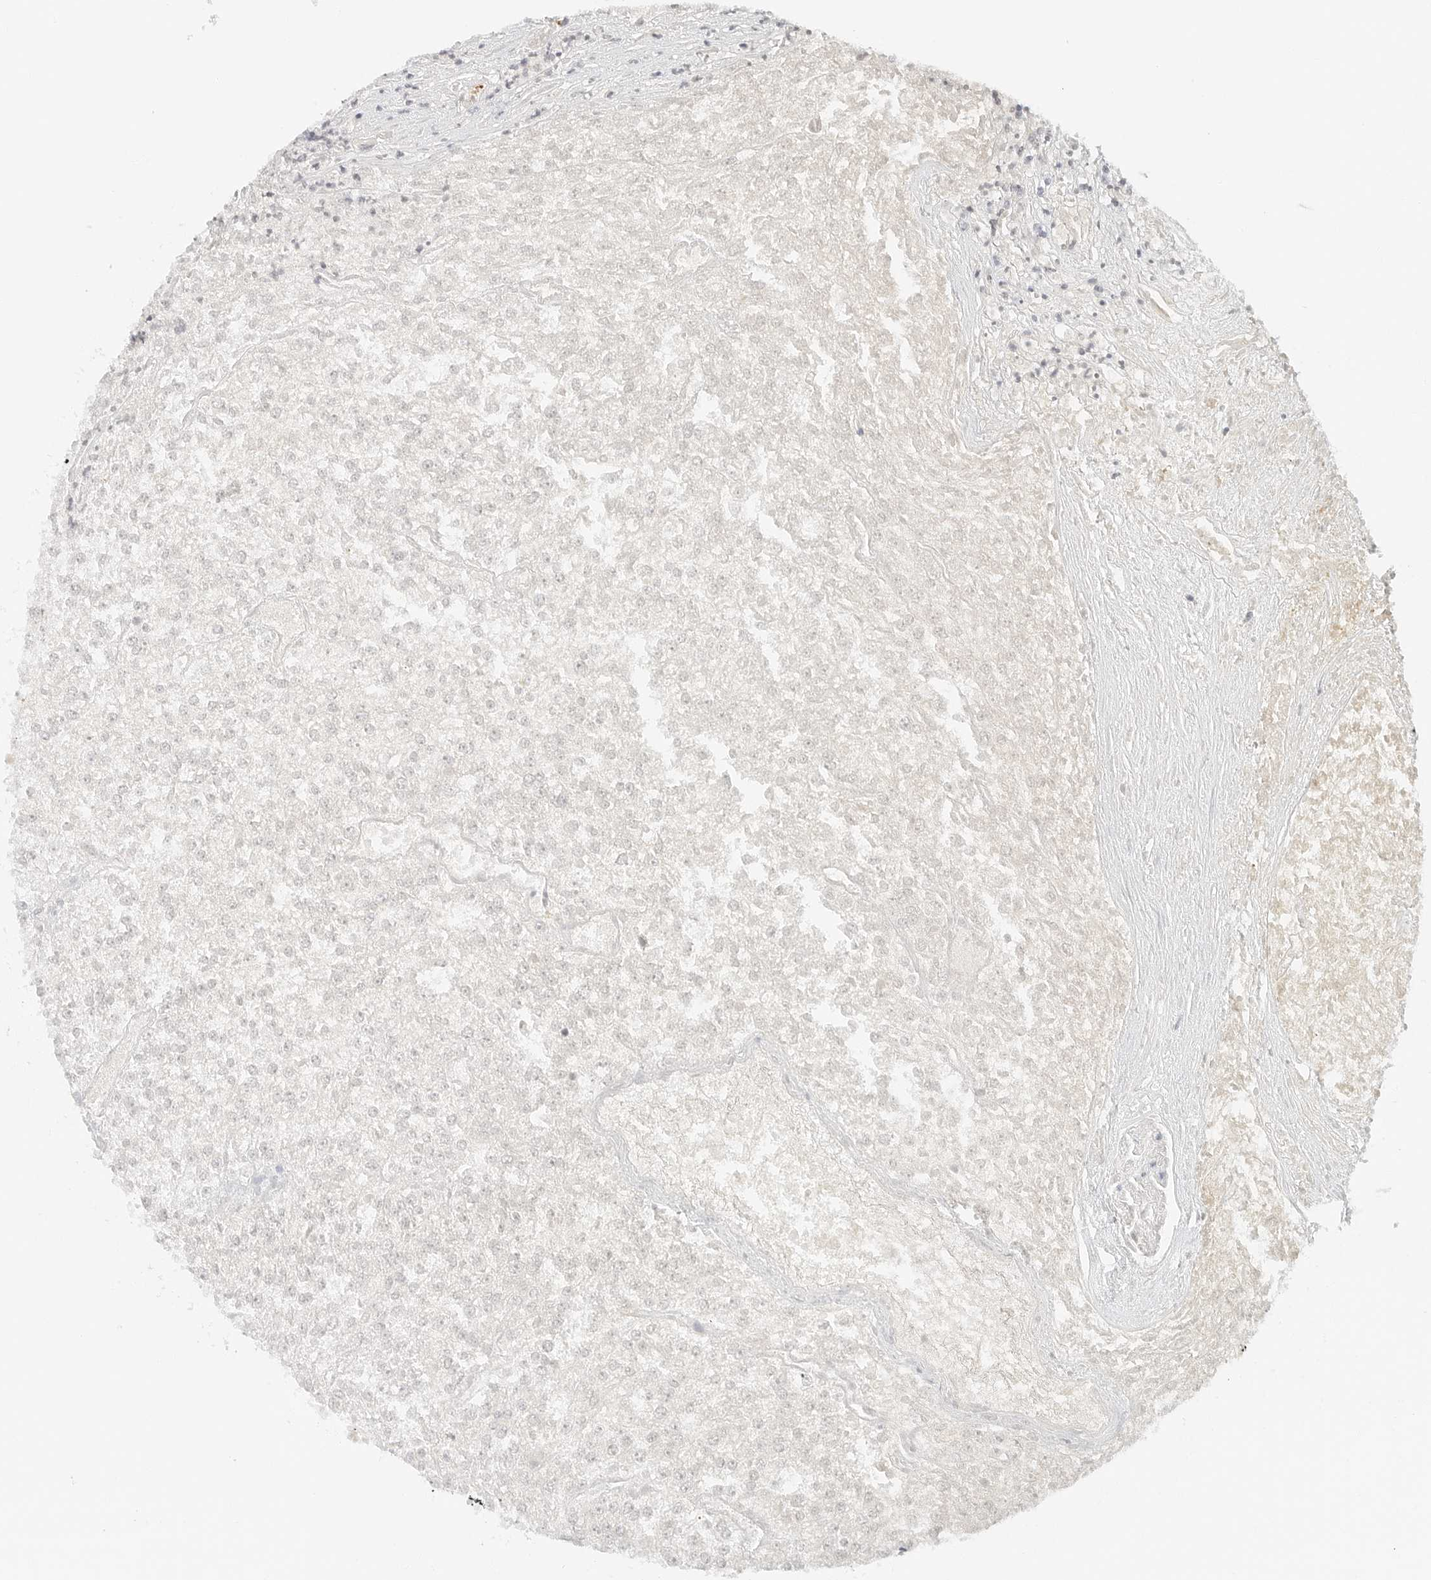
{"staining": {"intensity": "negative", "quantity": "none", "location": "none"}, "tissue": "renal cancer", "cell_type": "Tumor cells", "image_type": "cancer", "snomed": [{"axis": "morphology", "description": "Adenocarcinoma, NOS"}, {"axis": "topography", "description": "Kidney"}], "caption": "Tumor cells are negative for protein expression in human renal cancer (adenocarcinoma).", "gene": "NEO1", "patient": {"sex": "female", "age": 54}}